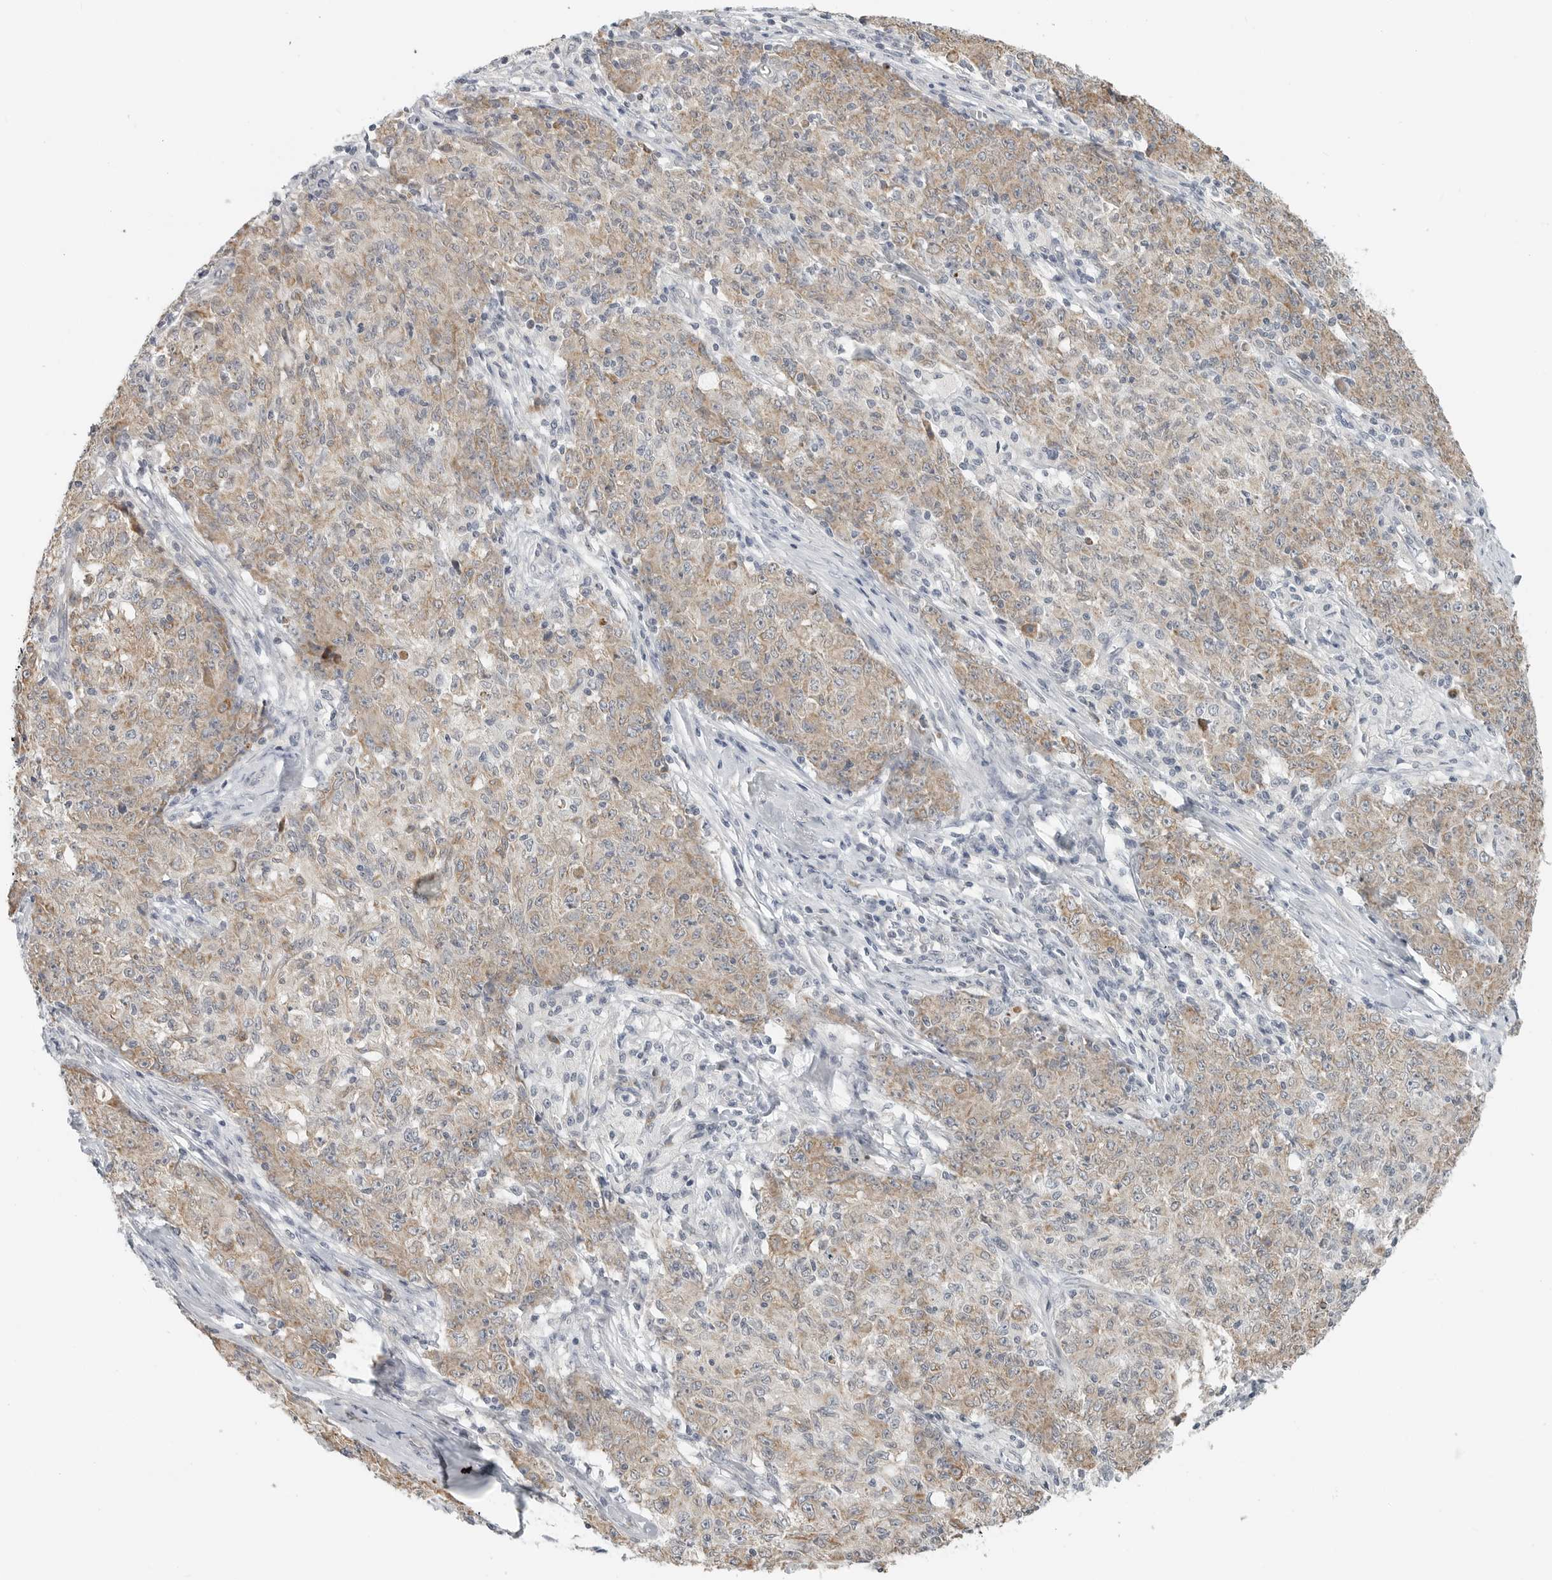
{"staining": {"intensity": "weak", "quantity": ">75%", "location": "cytoplasmic/membranous"}, "tissue": "ovarian cancer", "cell_type": "Tumor cells", "image_type": "cancer", "snomed": [{"axis": "morphology", "description": "Carcinoma, endometroid"}, {"axis": "topography", "description": "Ovary"}], "caption": "Endometroid carcinoma (ovarian) tissue shows weak cytoplasmic/membranous staining in about >75% of tumor cells", "gene": "IL12RB2", "patient": {"sex": "female", "age": 42}}